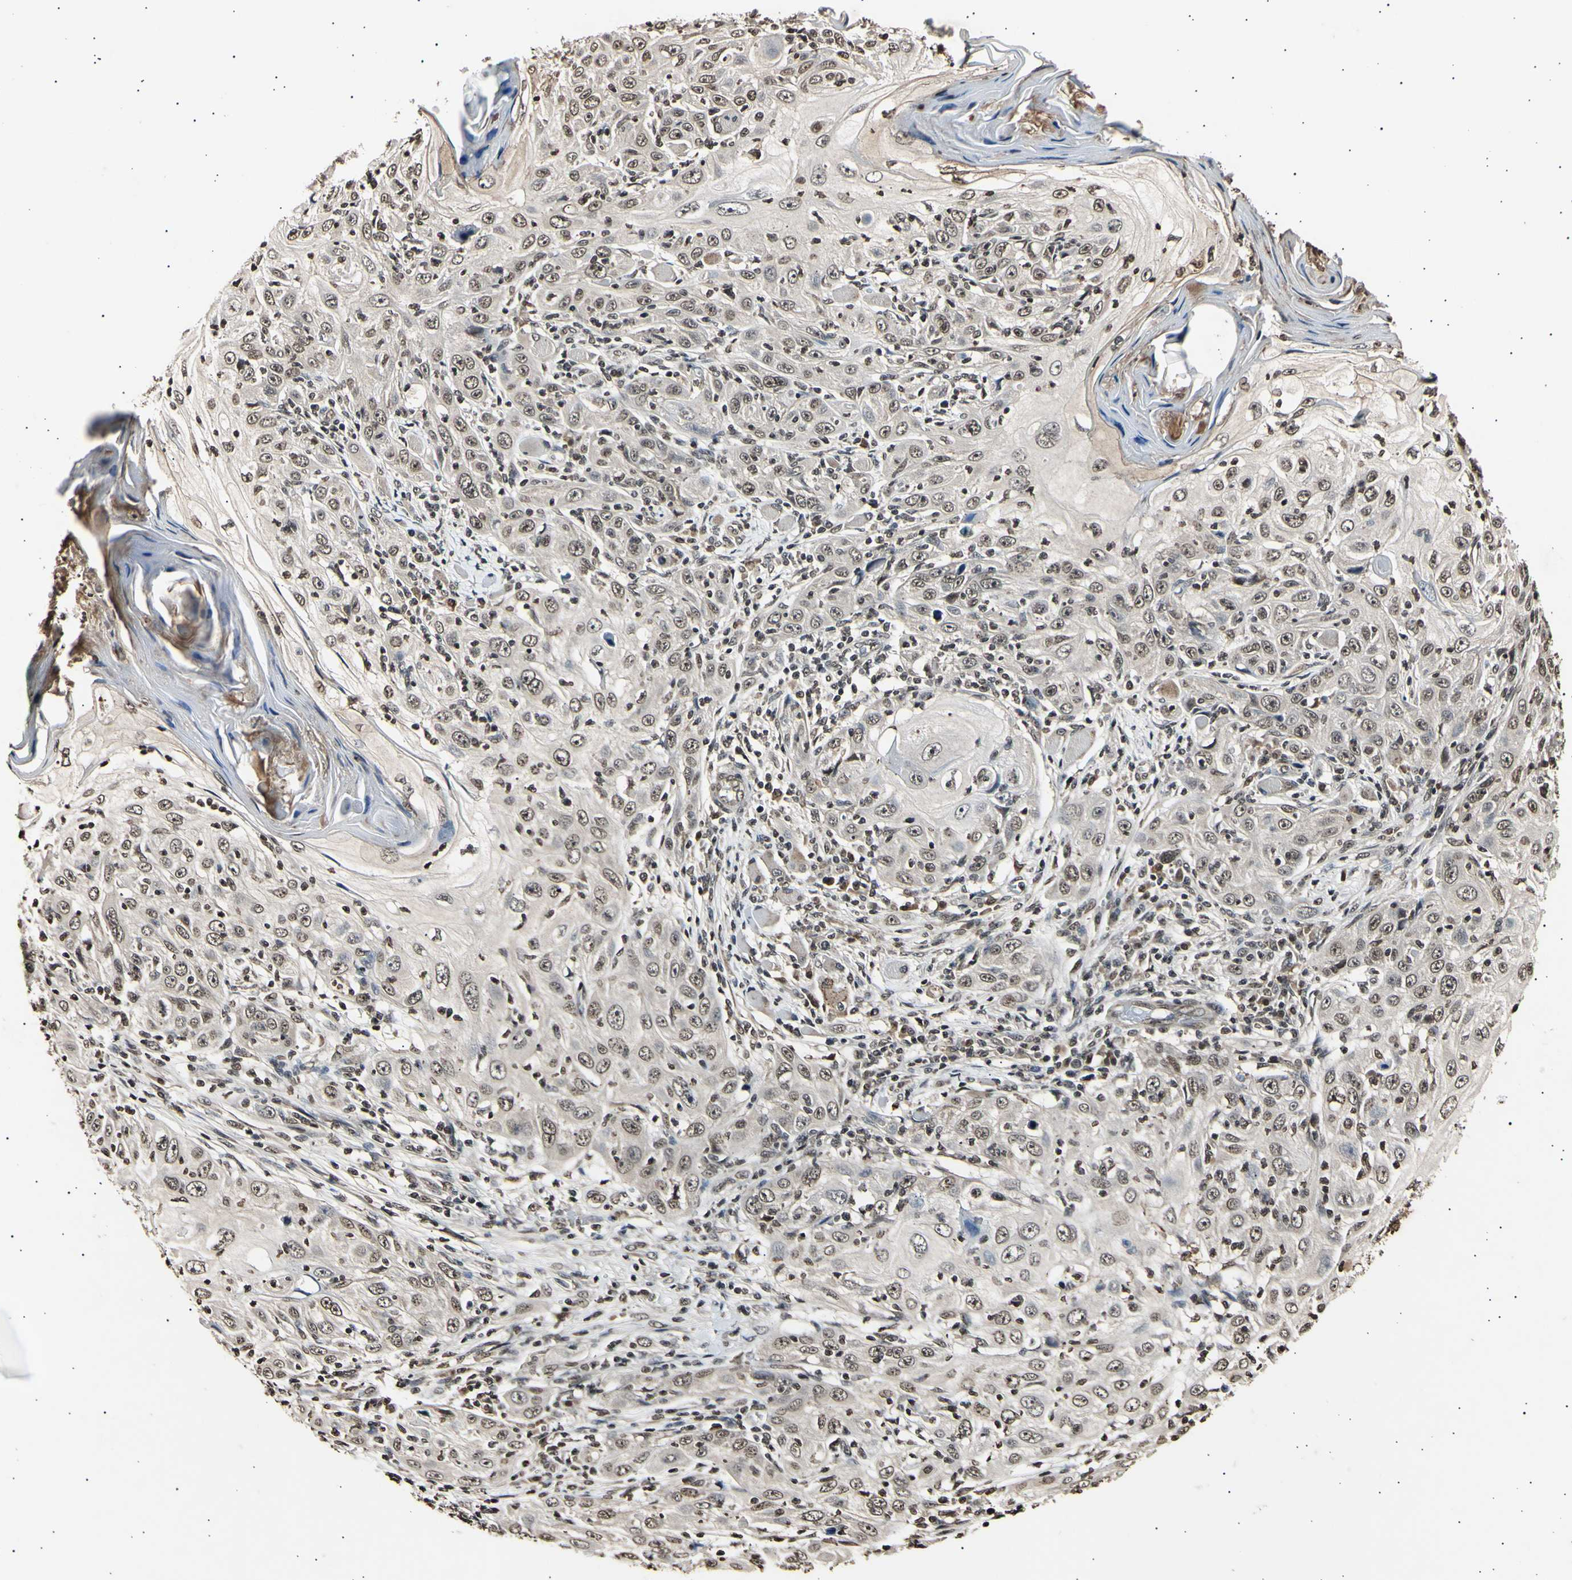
{"staining": {"intensity": "moderate", "quantity": ">75%", "location": "cytoplasmic/membranous,nuclear"}, "tissue": "skin cancer", "cell_type": "Tumor cells", "image_type": "cancer", "snomed": [{"axis": "morphology", "description": "Squamous cell carcinoma, NOS"}, {"axis": "topography", "description": "Skin"}], "caption": "This is a histology image of immunohistochemistry (IHC) staining of skin cancer (squamous cell carcinoma), which shows moderate staining in the cytoplasmic/membranous and nuclear of tumor cells.", "gene": "ANAPC7", "patient": {"sex": "female", "age": 88}}